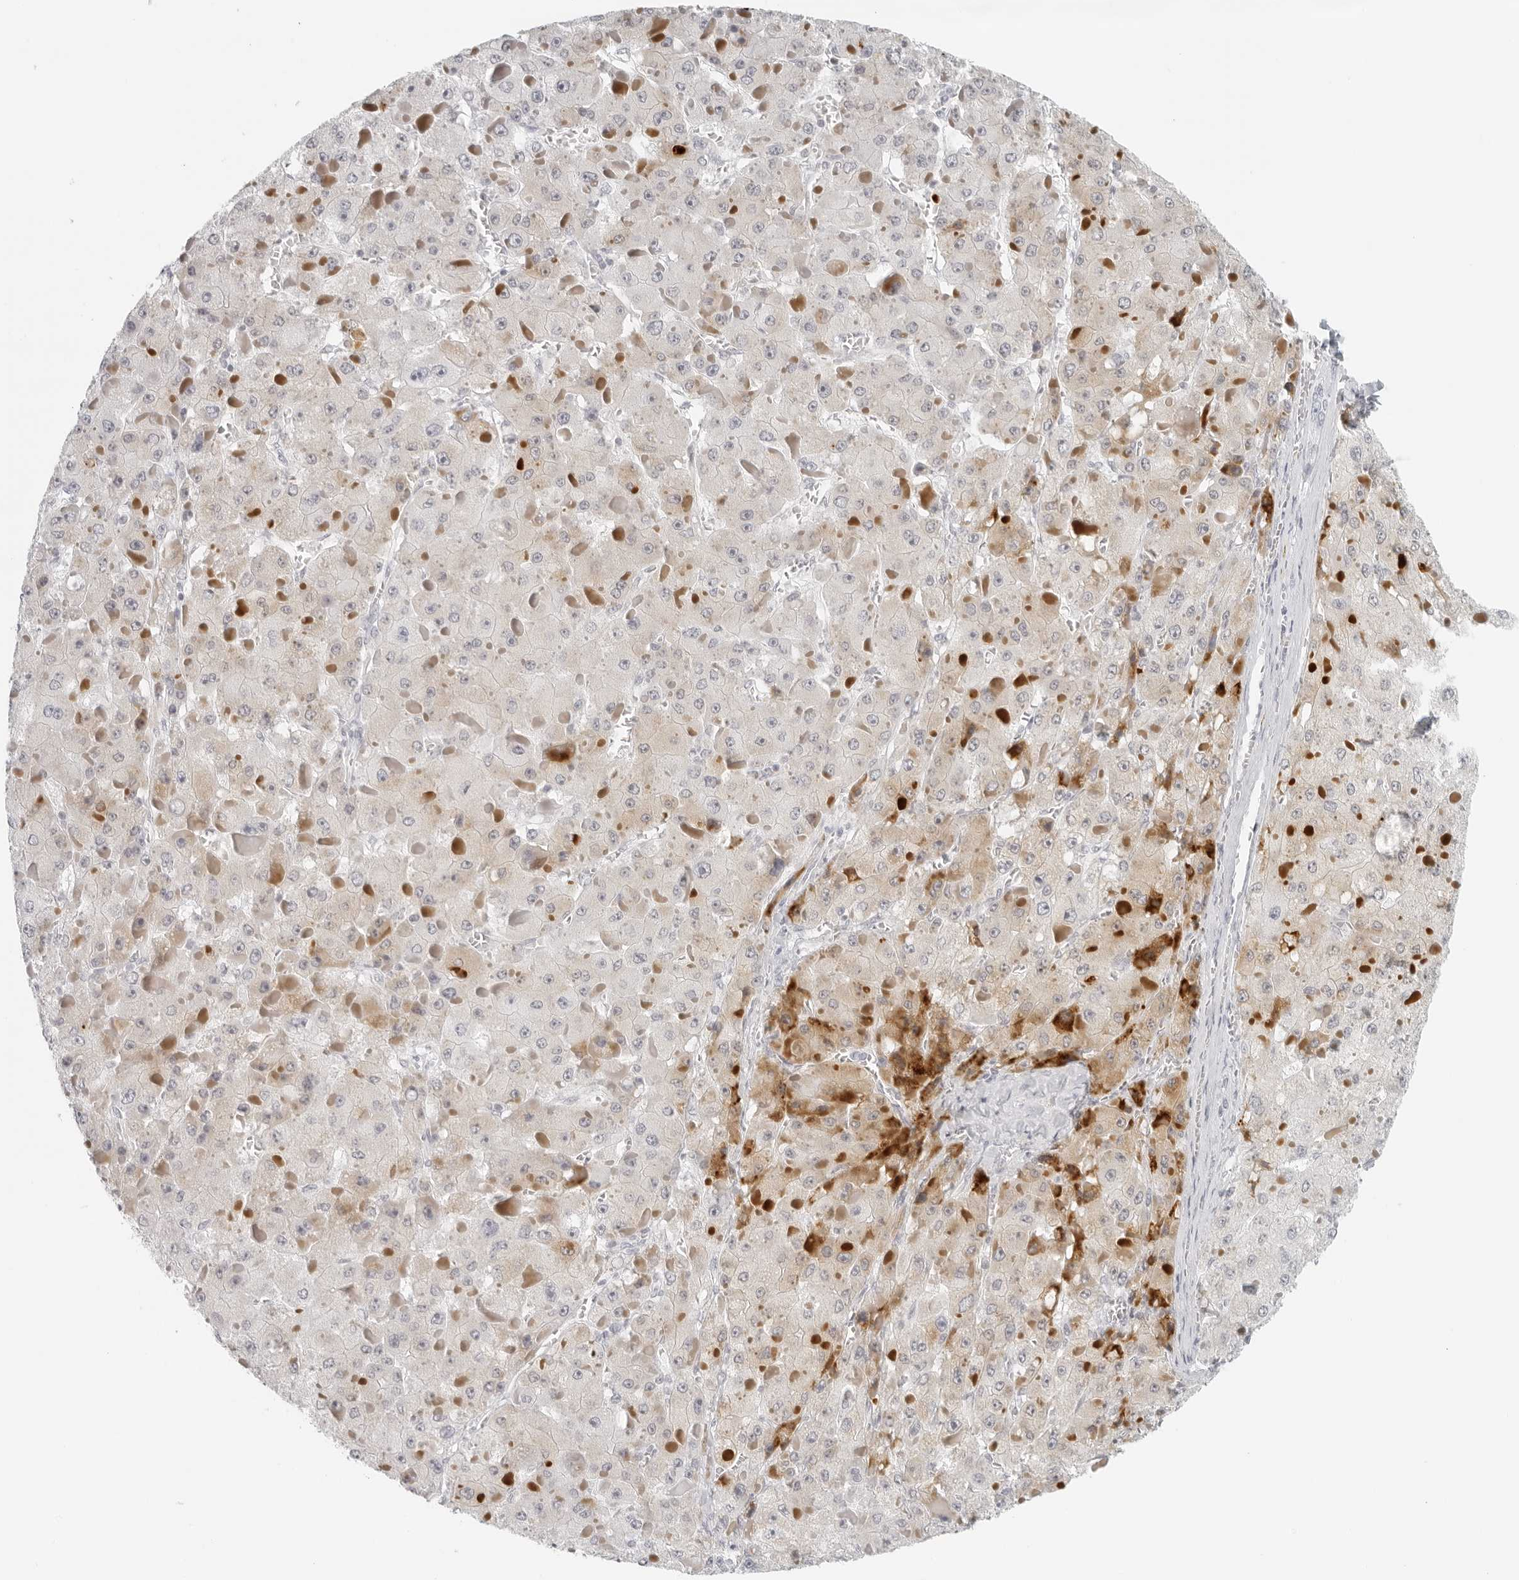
{"staining": {"intensity": "moderate", "quantity": "<25%", "location": "cytoplasmic/membranous"}, "tissue": "liver cancer", "cell_type": "Tumor cells", "image_type": "cancer", "snomed": [{"axis": "morphology", "description": "Carcinoma, Hepatocellular, NOS"}, {"axis": "topography", "description": "Liver"}], "caption": "This micrograph exhibits hepatocellular carcinoma (liver) stained with IHC to label a protein in brown. The cytoplasmic/membranous of tumor cells show moderate positivity for the protein. Nuclei are counter-stained blue.", "gene": "RPS6KC1", "patient": {"sex": "female", "age": 73}}